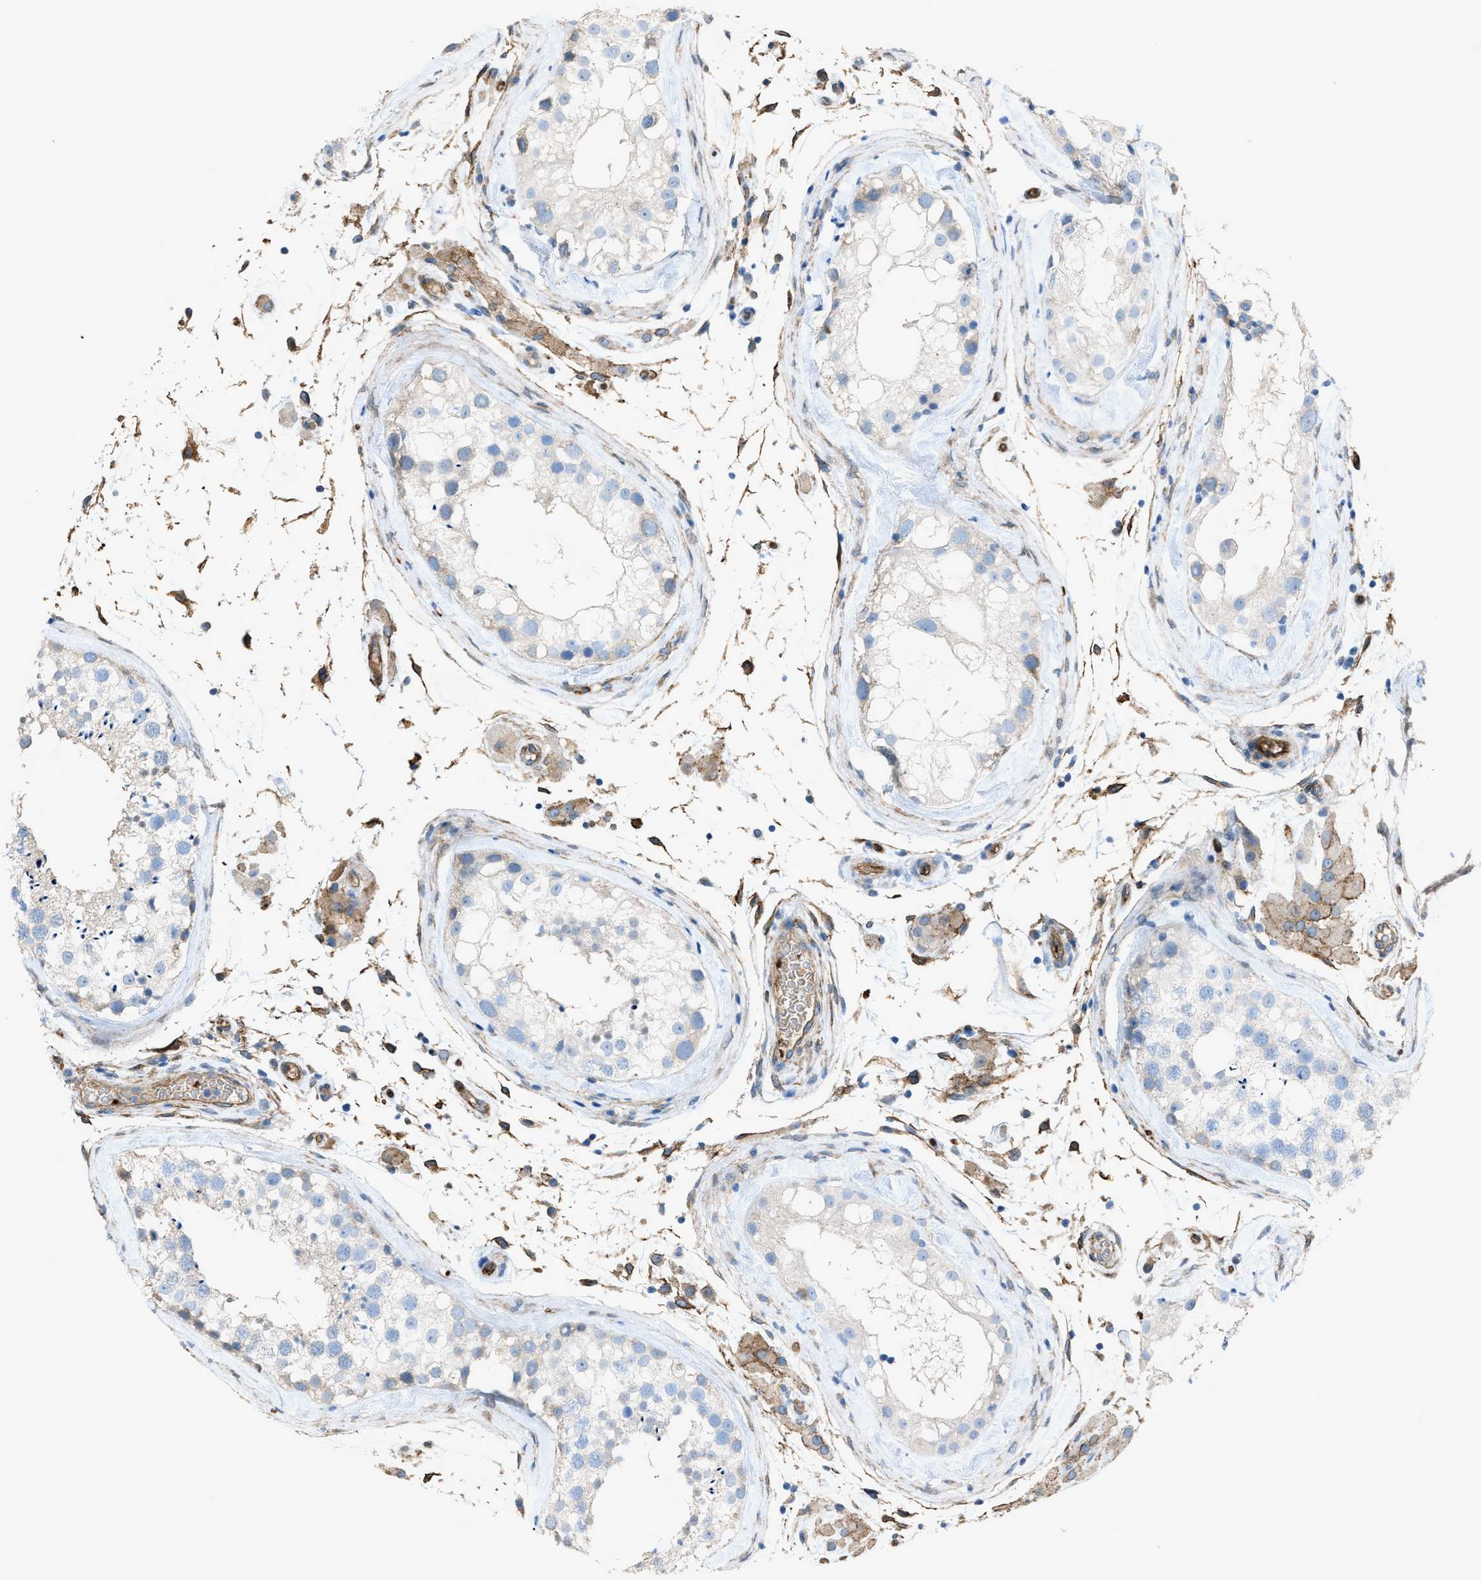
{"staining": {"intensity": "negative", "quantity": "none", "location": "none"}, "tissue": "testis", "cell_type": "Cells in seminiferous ducts", "image_type": "normal", "snomed": [{"axis": "morphology", "description": "Normal tissue, NOS"}, {"axis": "topography", "description": "Testis"}], "caption": "Immunohistochemistry photomicrograph of unremarkable testis stained for a protein (brown), which displays no staining in cells in seminiferous ducts. (DAB immunohistochemistry visualized using brightfield microscopy, high magnification).", "gene": "SLC22A15", "patient": {"sex": "male", "age": 46}}